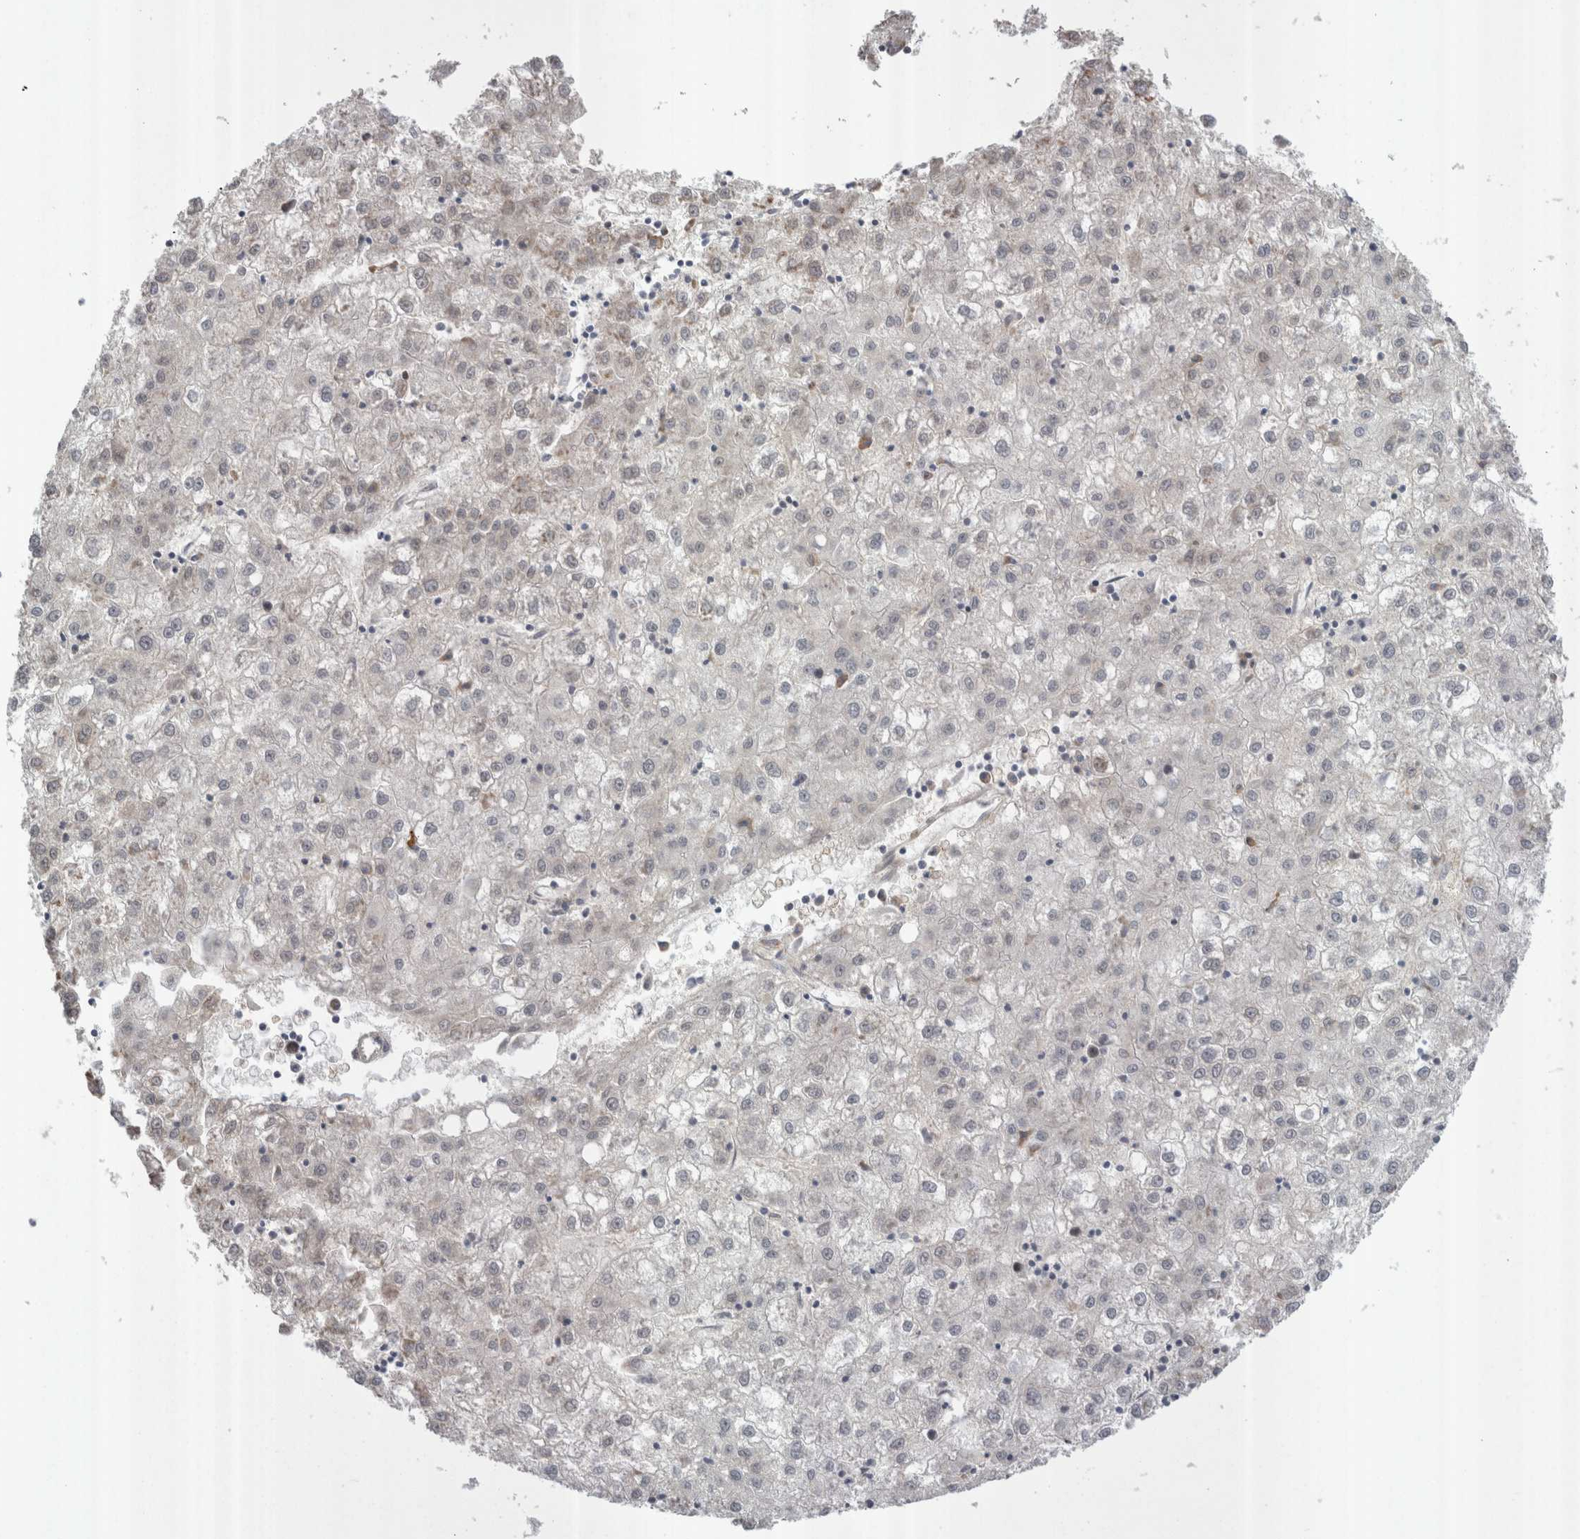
{"staining": {"intensity": "negative", "quantity": "none", "location": "none"}, "tissue": "liver cancer", "cell_type": "Tumor cells", "image_type": "cancer", "snomed": [{"axis": "morphology", "description": "Carcinoma, Hepatocellular, NOS"}, {"axis": "topography", "description": "Liver"}], "caption": "The immunohistochemistry (IHC) histopathology image has no significant staining in tumor cells of liver cancer (hepatocellular carcinoma) tissue.", "gene": "EXOSC4", "patient": {"sex": "male", "age": 72}}